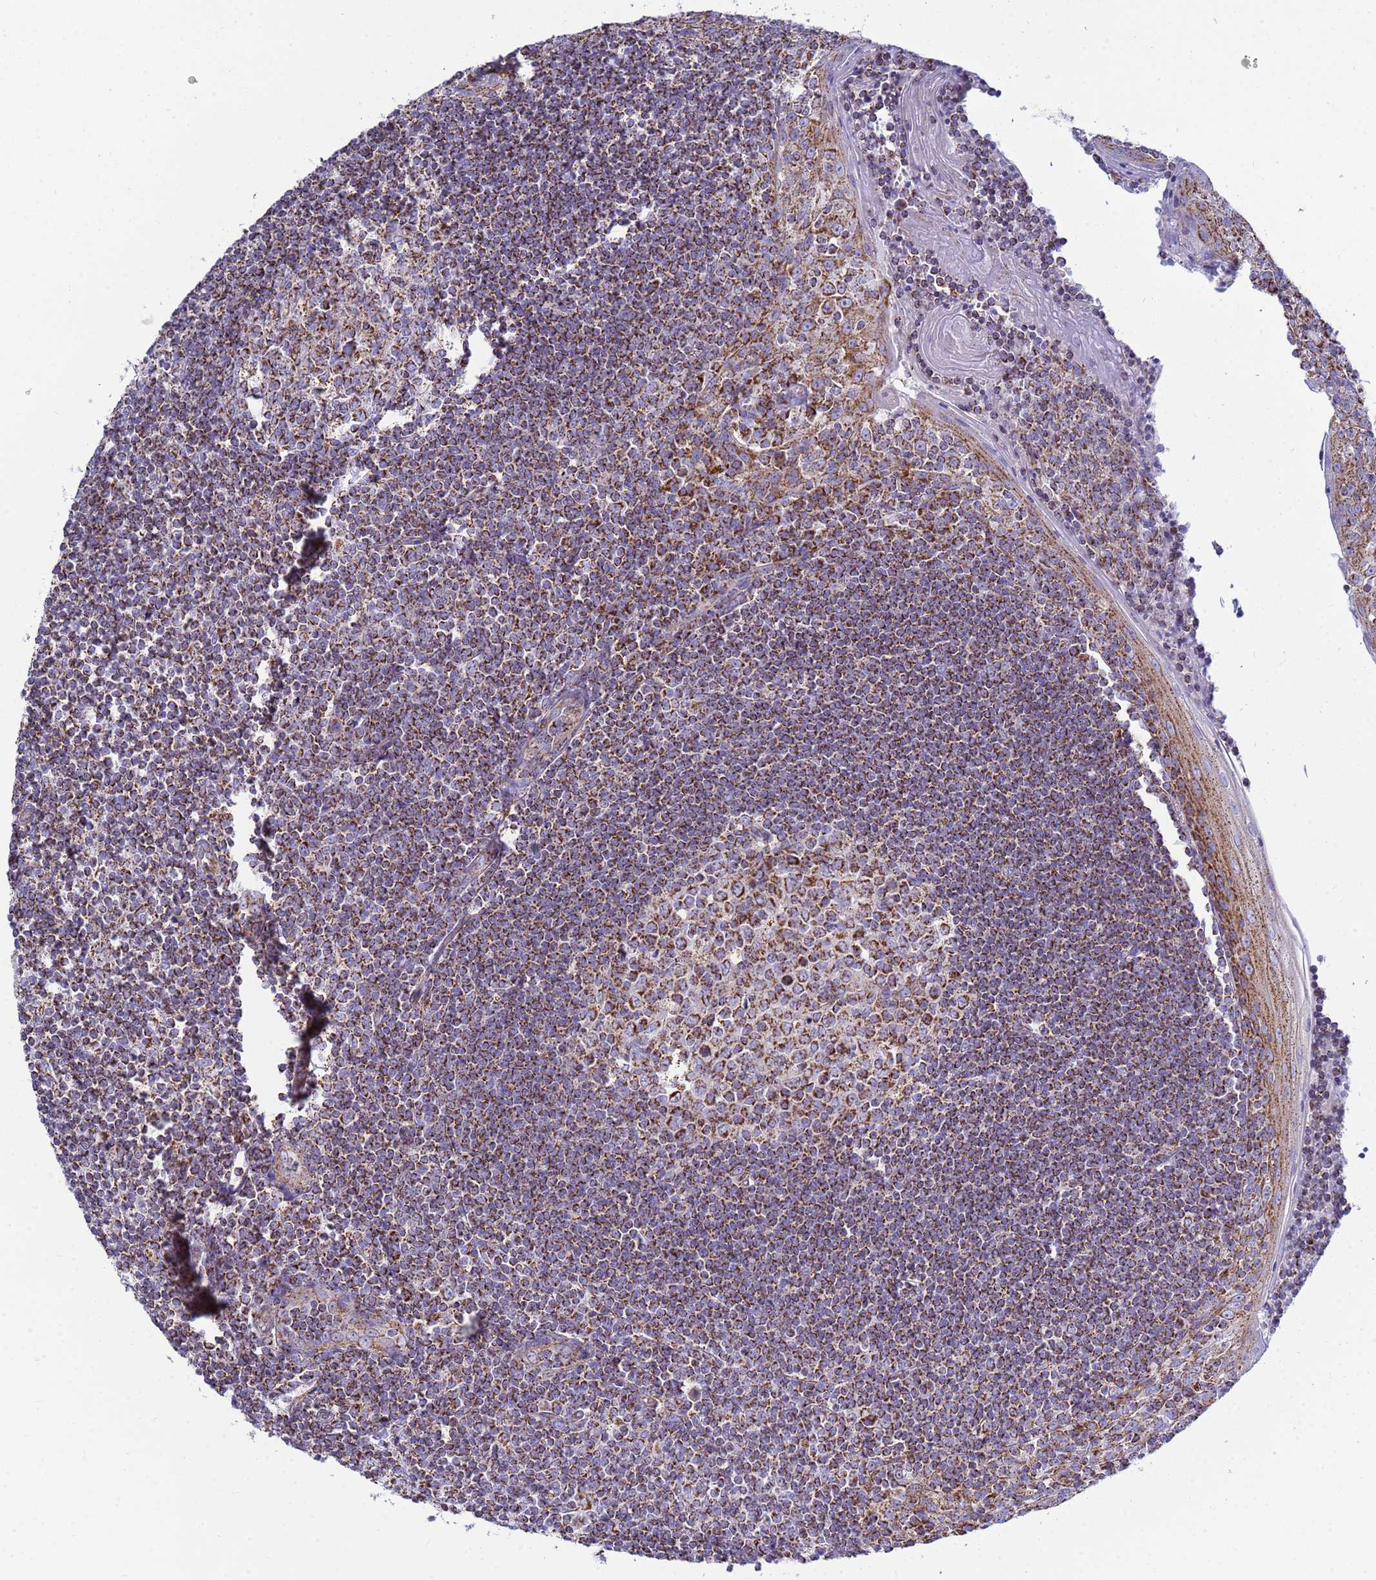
{"staining": {"intensity": "strong", "quantity": ">75%", "location": "cytoplasmic/membranous"}, "tissue": "tonsil", "cell_type": "Germinal center cells", "image_type": "normal", "snomed": [{"axis": "morphology", "description": "Normal tissue, NOS"}, {"axis": "topography", "description": "Tonsil"}], "caption": "Unremarkable tonsil displays strong cytoplasmic/membranous staining in about >75% of germinal center cells (Brightfield microscopy of DAB IHC at high magnification)..", "gene": "COQ4", "patient": {"sex": "male", "age": 27}}